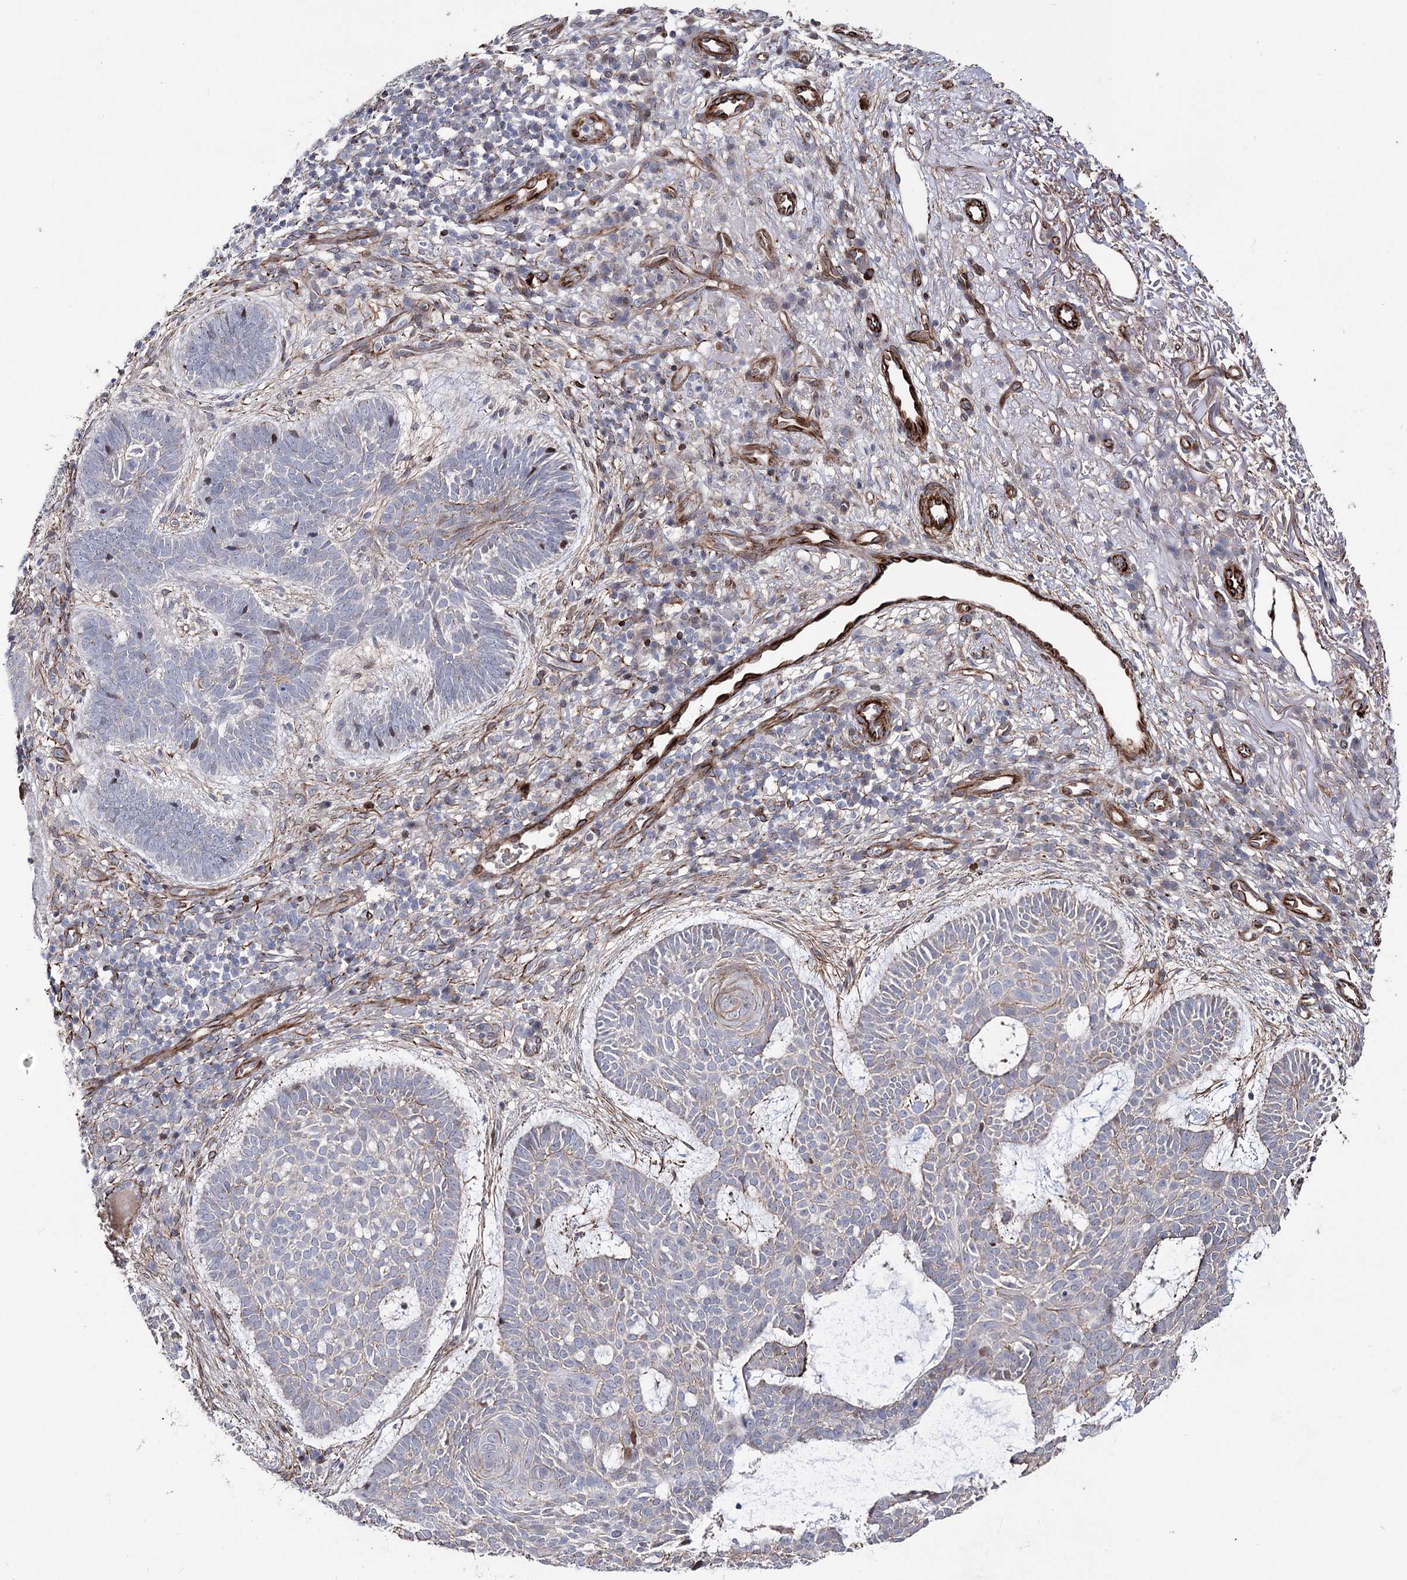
{"staining": {"intensity": "negative", "quantity": "none", "location": "none"}, "tissue": "skin cancer", "cell_type": "Tumor cells", "image_type": "cancer", "snomed": [{"axis": "morphology", "description": "Basal cell carcinoma"}, {"axis": "topography", "description": "Skin"}], "caption": "Tumor cells show no significant protein positivity in skin cancer (basal cell carcinoma). The staining is performed using DAB brown chromogen with nuclei counter-stained in using hematoxylin.", "gene": "ARHGAP20", "patient": {"sex": "male", "age": 85}}